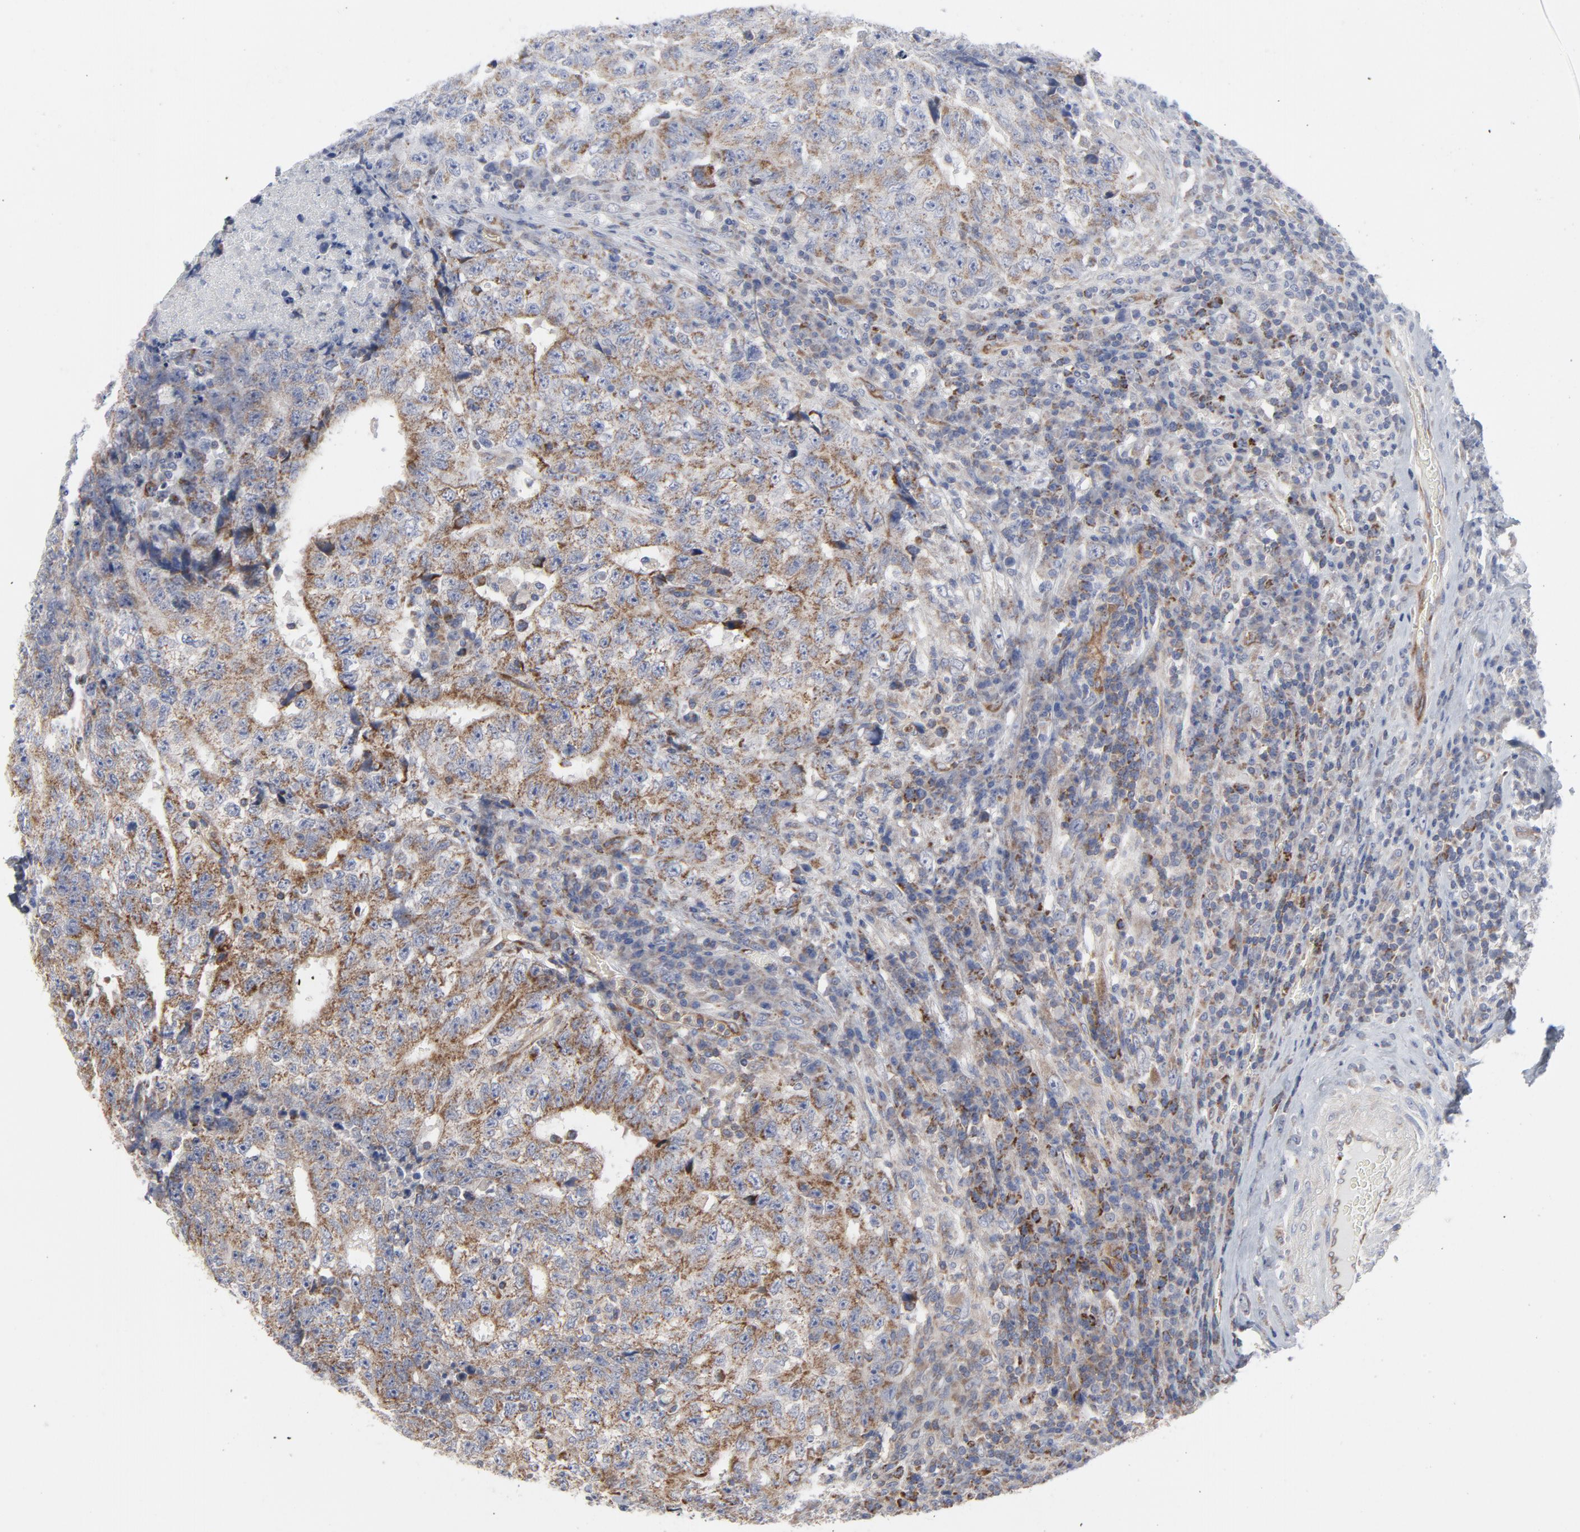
{"staining": {"intensity": "moderate", "quantity": ">75%", "location": "cytoplasmic/membranous"}, "tissue": "testis cancer", "cell_type": "Tumor cells", "image_type": "cancer", "snomed": [{"axis": "morphology", "description": "Necrosis, NOS"}, {"axis": "morphology", "description": "Carcinoma, Embryonal, NOS"}, {"axis": "topography", "description": "Testis"}], "caption": "Embryonal carcinoma (testis) stained with a brown dye demonstrates moderate cytoplasmic/membranous positive positivity in about >75% of tumor cells.", "gene": "OXA1L", "patient": {"sex": "male", "age": 19}}